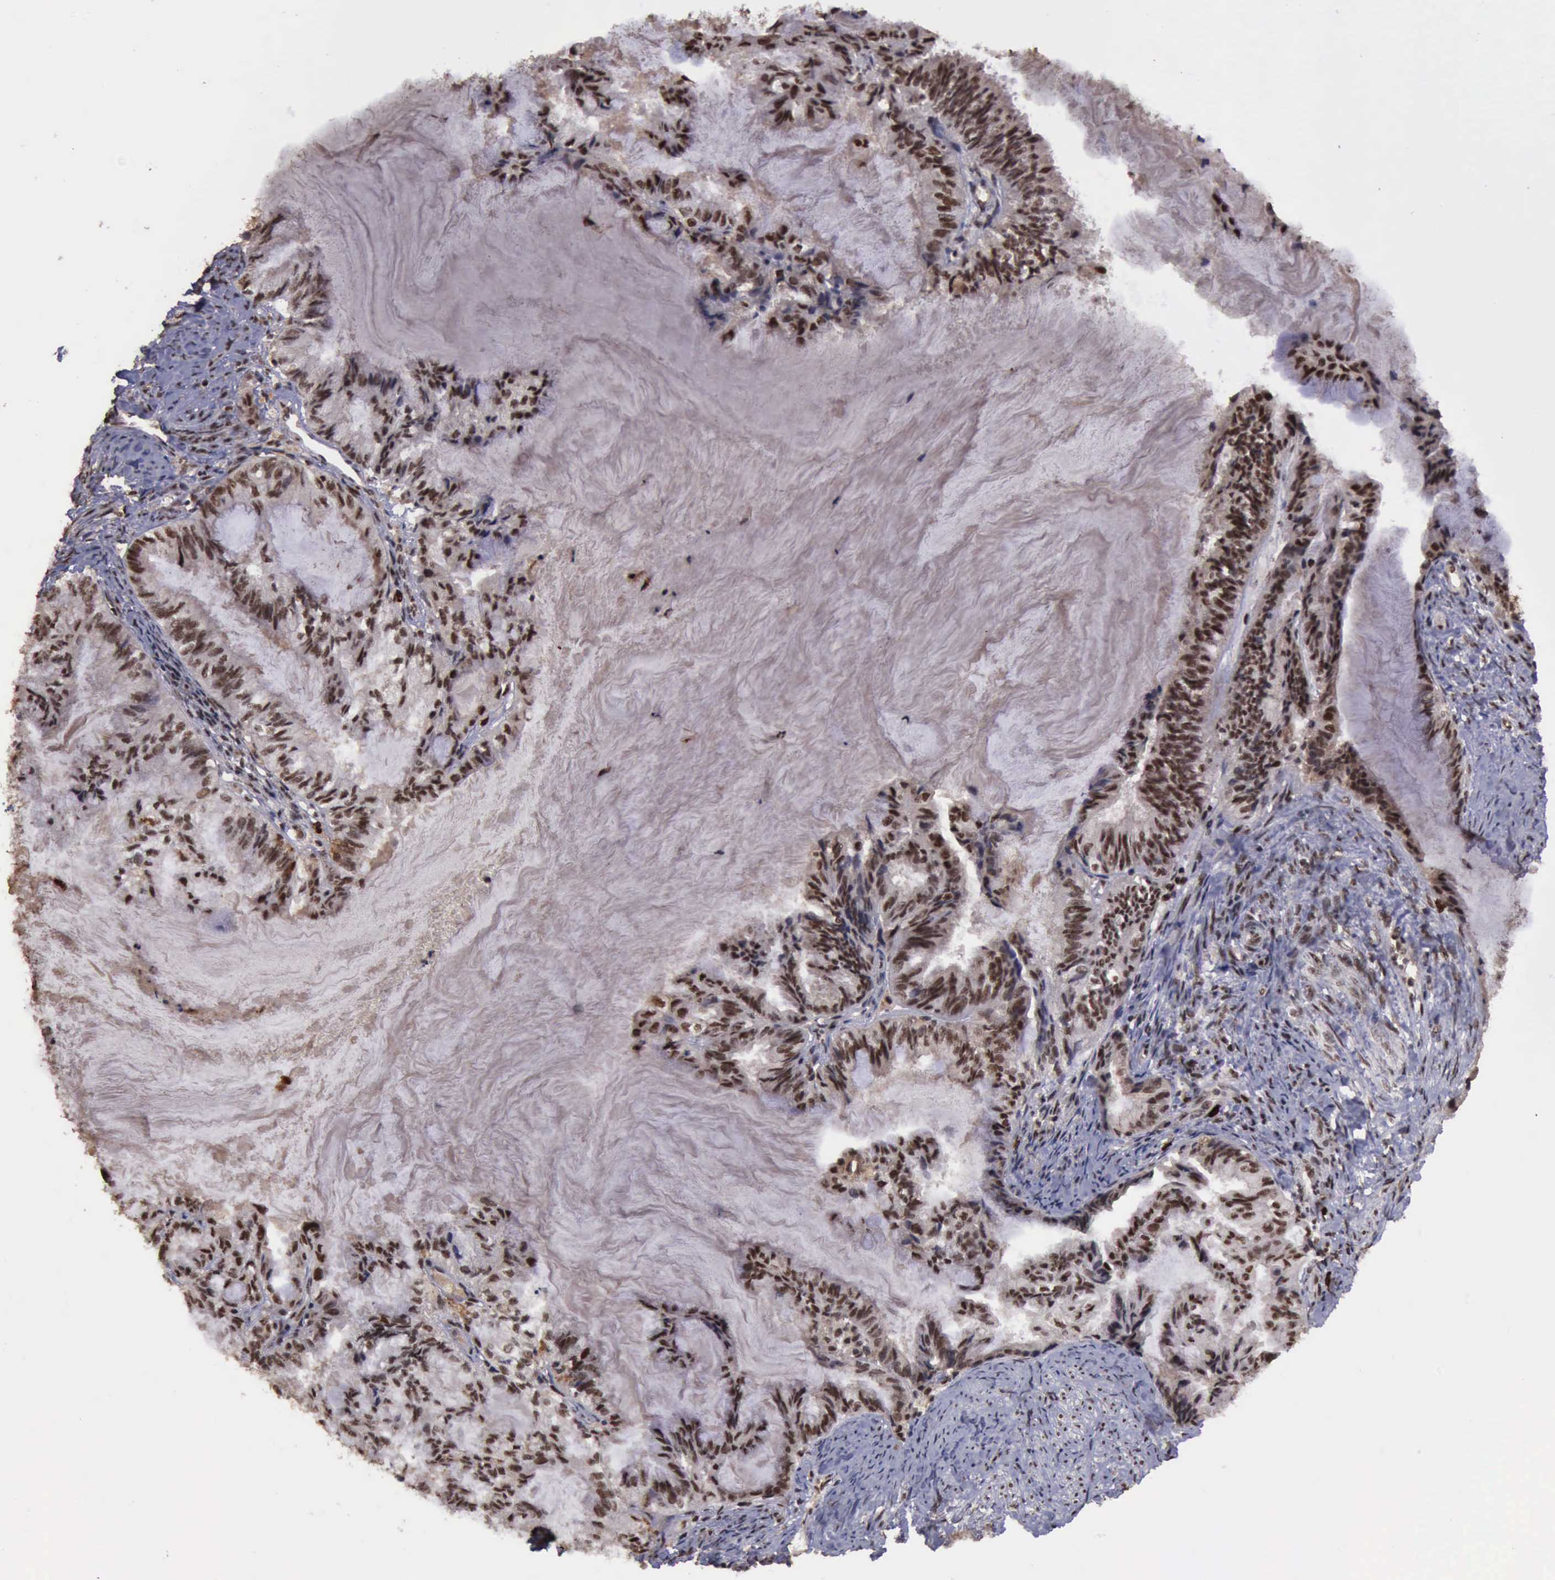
{"staining": {"intensity": "strong", "quantity": ">75%", "location": "cytoplasmic/membranous,nuclear"}, "tissue": "endometrial cancer", "cell_type": "Tumor cells", "image_type": "cancer", "snomed": [{"axis": "morphology", "description": "Adenocarcinoma, NOS"}, {"axis": "topography", "description": "Endometrium"}], "caption": "Tumor cells reveal strong cytoplasmic/membranous and nuclear staining in about >75% of cells in adenocarcinoma (endometrial).", "gene": "TRMT2A", "patient": {"sex": "female", "age": 86}}